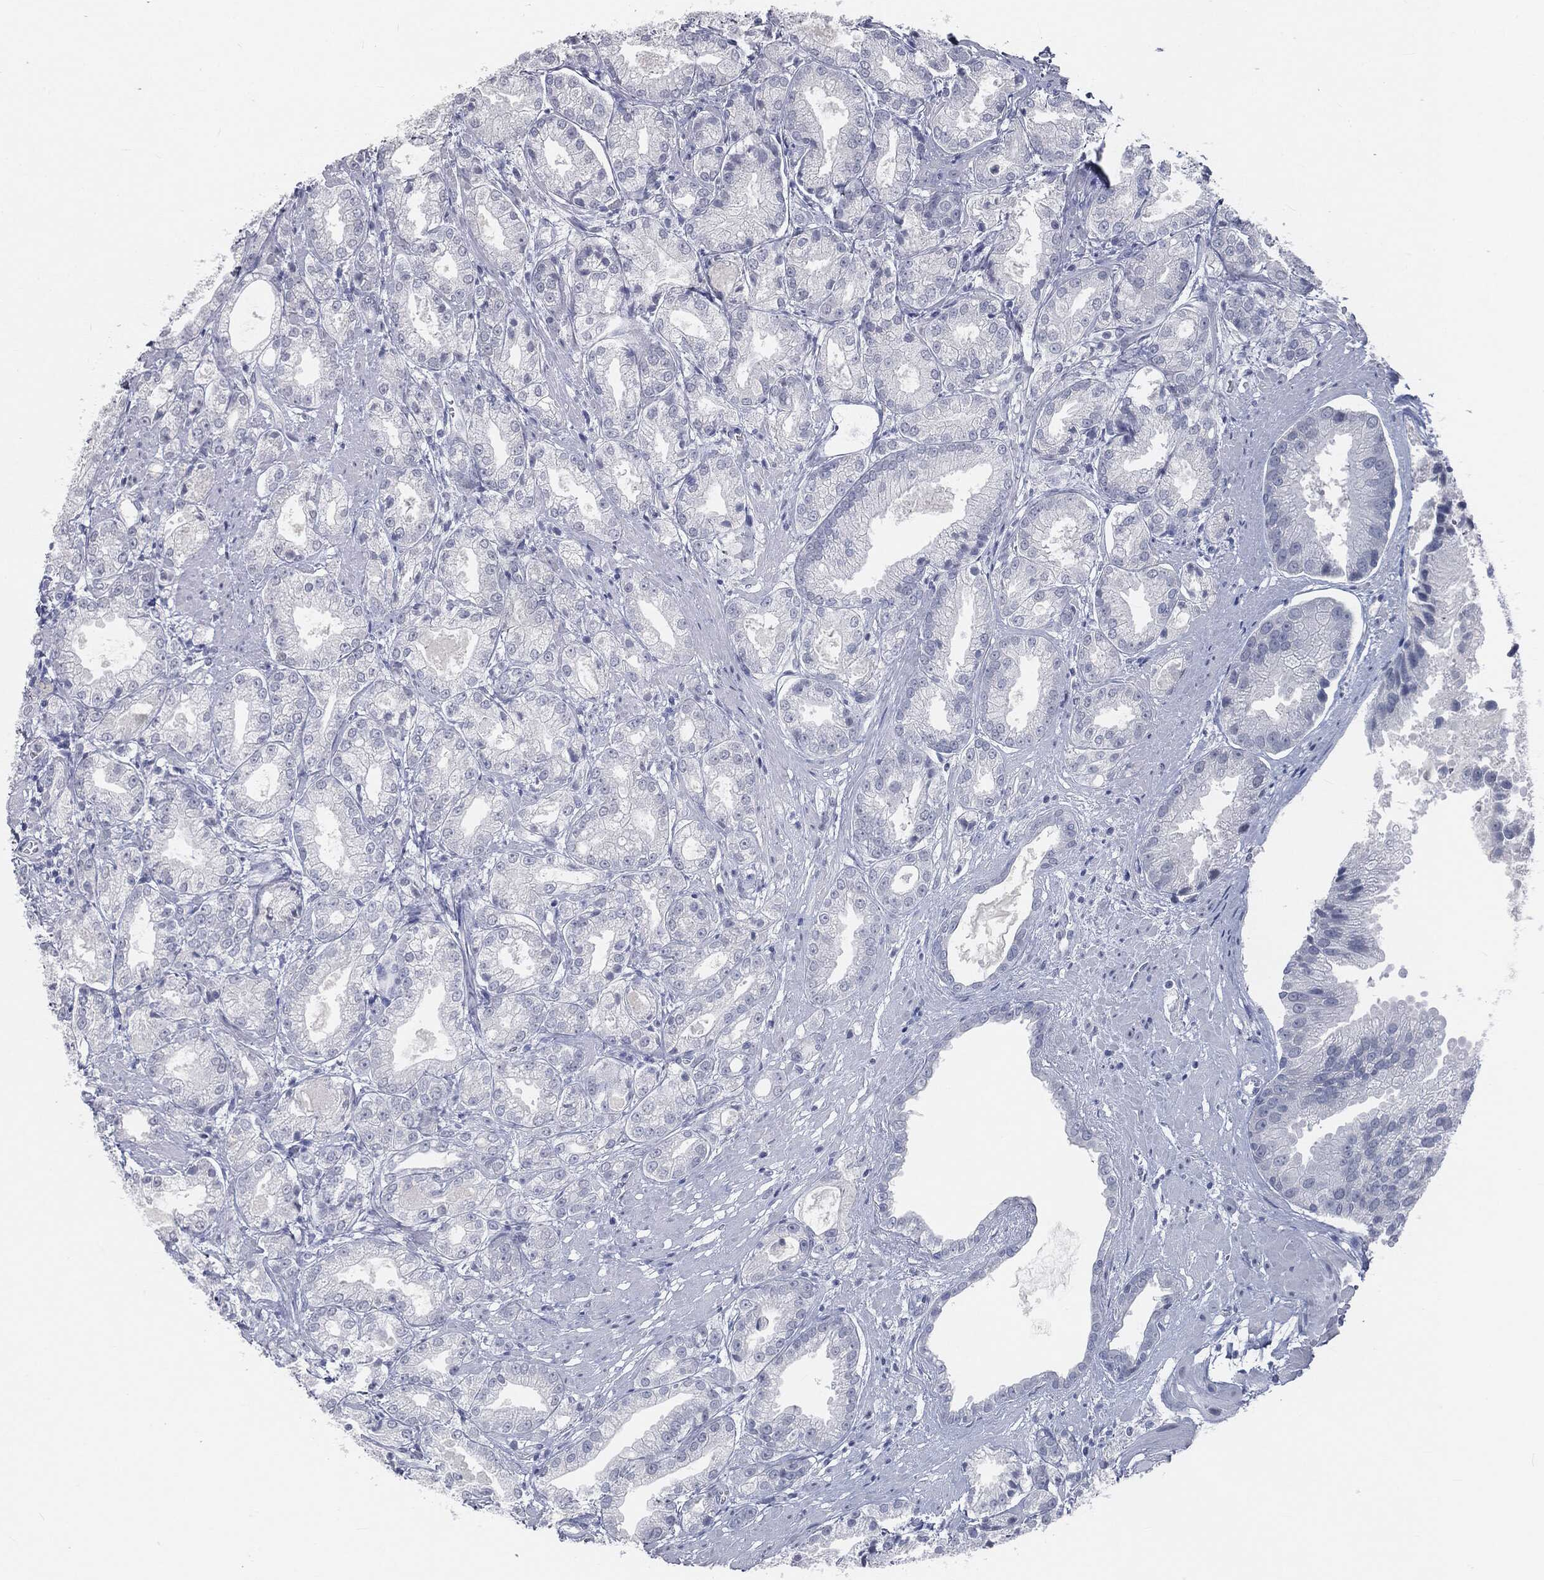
{"staining": {"intensity": "negative", "quantity": "none", "location": "none"}, "tissue": "prostate cancer", "cell_type": "Tumor cells", "image_type": "cancer", "snomed": [{"axis": "morphology", "description": "Adenocarcinoma, High grade"}, {"axis": "topography", "description": "Prostate"}], "caption": "Tumor cells are negative for brown protein staining in prostate adenocarcinoma (high-grade).", "gene": "PRAME", "patient": {"sex": "male", "age": 61}}